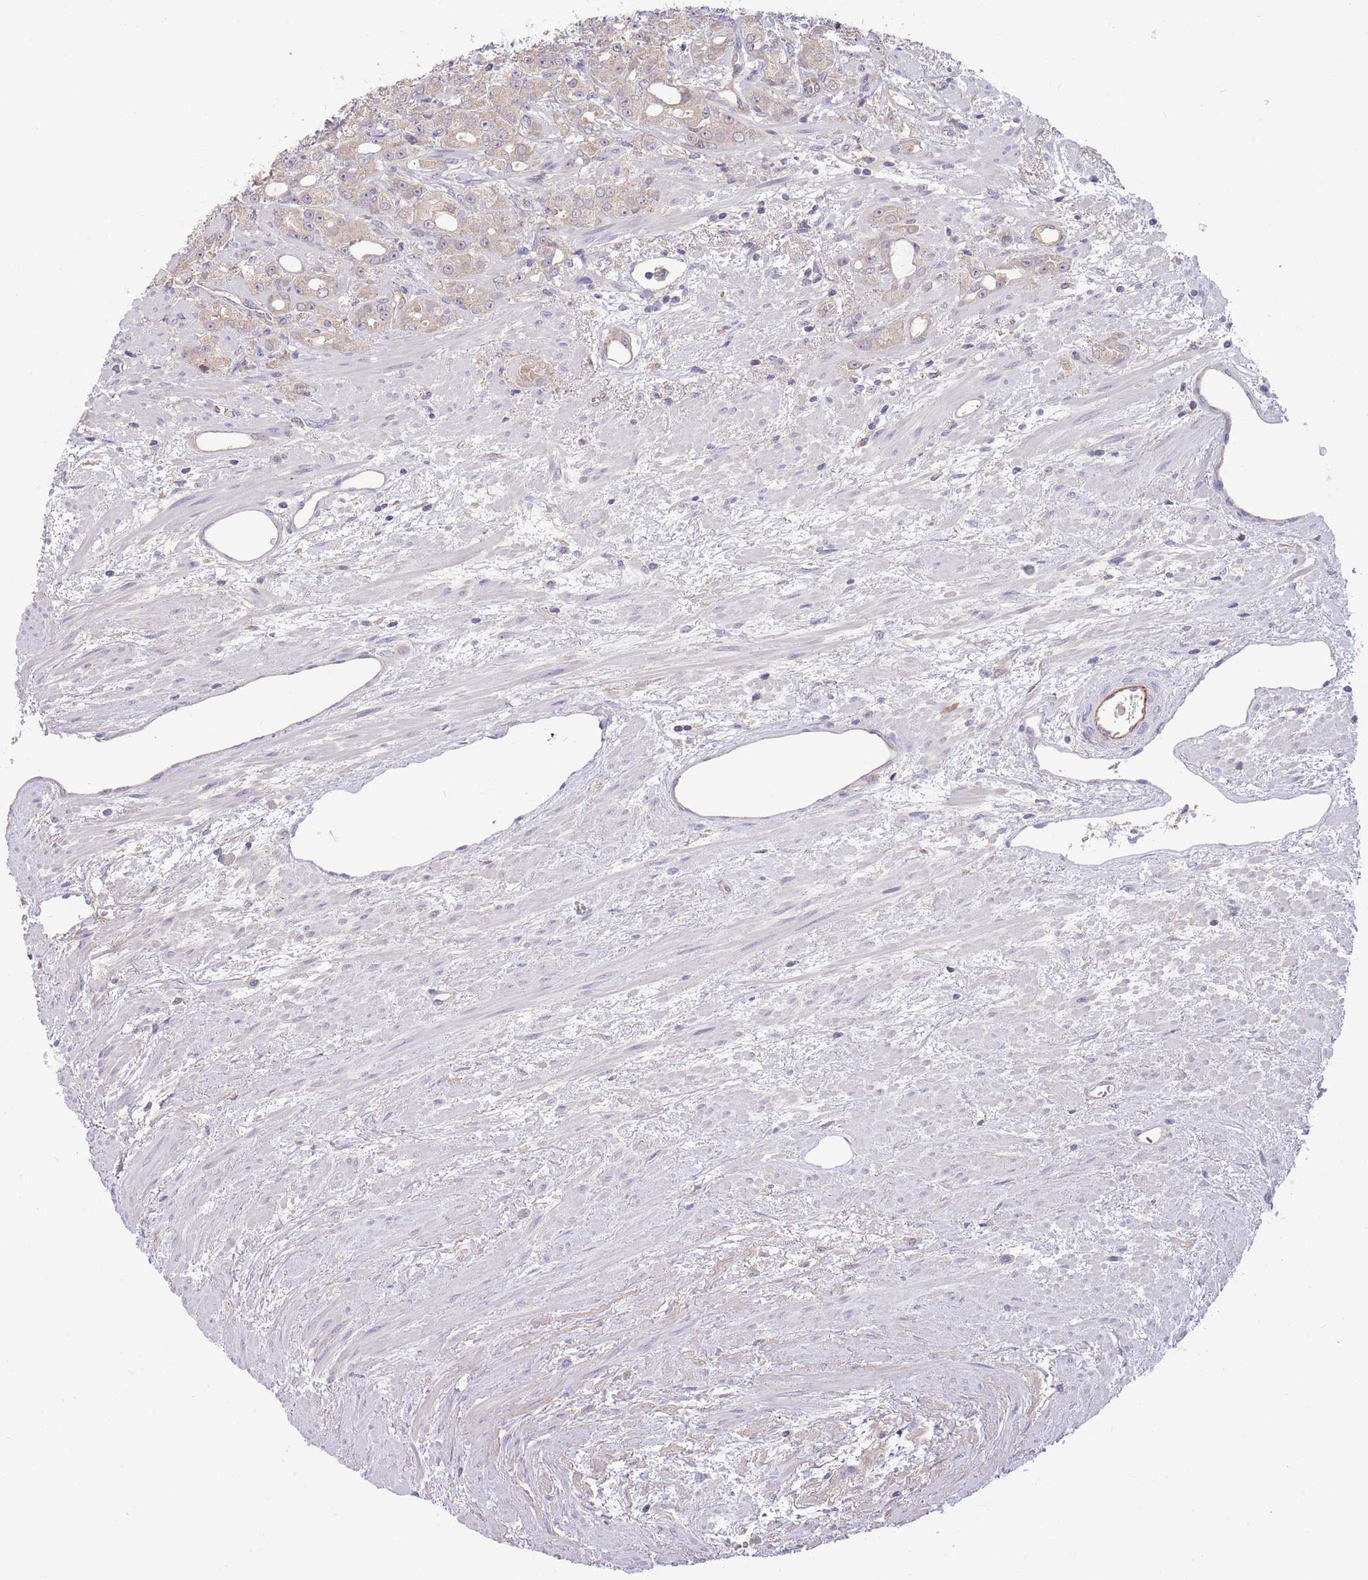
{"staining": {"intensity": "negative", "quantity": "none", "location": "none"}, "tissue": "prostate cancer", "cell_type": "Tumor cells", "image_type": "cancer", "snomed": [{"axis": "morphology", "description": "Adenocarcinoma, High grade"}, {"axis": "topography", "description": "Prostate"}], "caption": "High power microscopy image of an IHC histopathology image of high-grade adenocarcinoma (prostate), revealing no significant expression in tumor cells.", "gene": "NDUFAF5", "patient": {"sex": "male", "age": 69}}